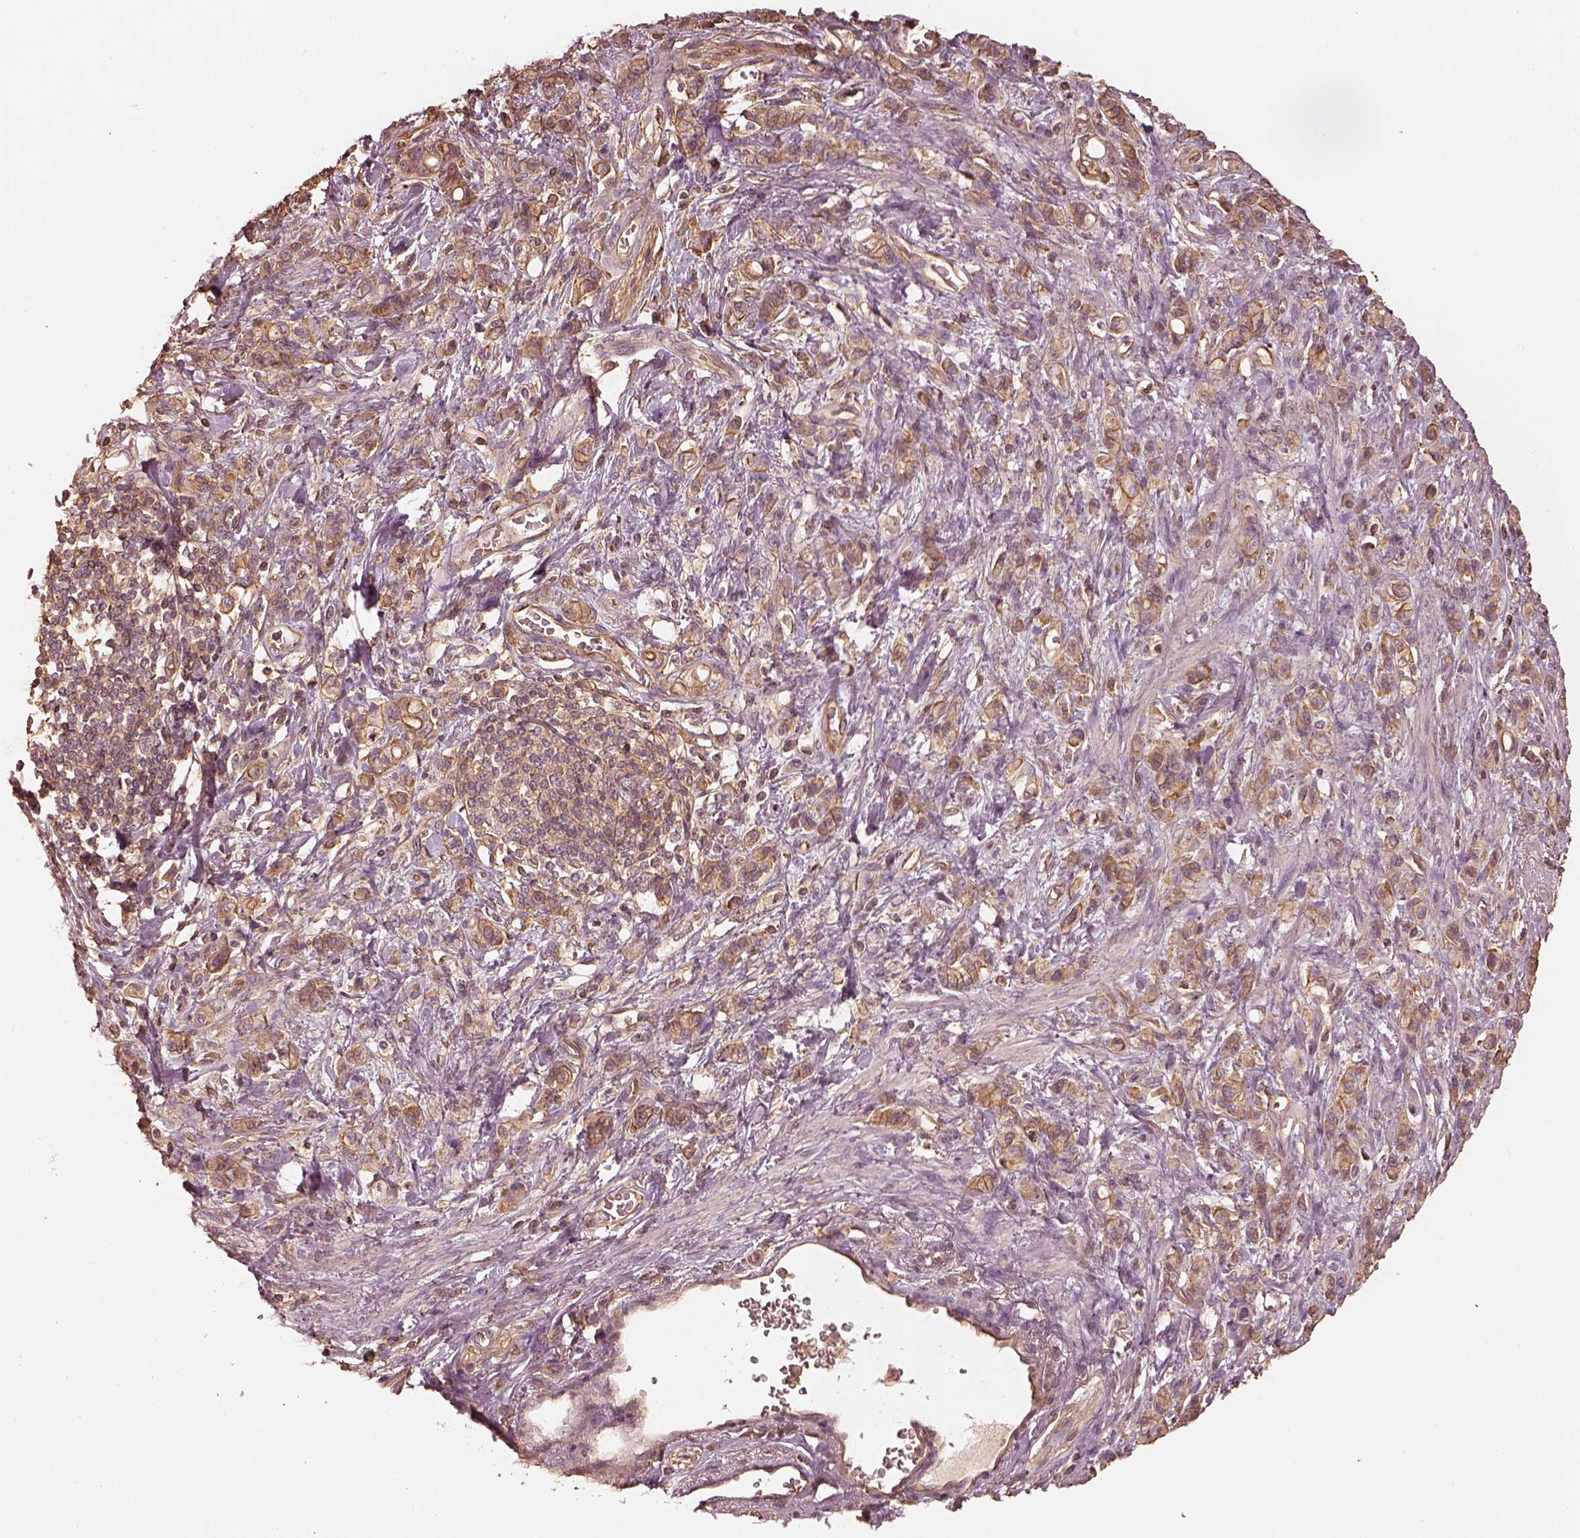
{"staining": {"intensity": "moderate", "quantity": "25%-75%", "location": "cytoplasmic/membranous"}, "tissue": "stomach cancer", "cell_type": "Tumor cells", "image_type": "cancer", "snomed": [{"axis": "morphology", "description": "Adenocarcinoma, NOS"}, {"axis": "topography", "description": "Stomach"}], "caption": "High-power microscopy captured an IHC micrograph of adenocarcinoma (stomach), revealing moderate cytoplasmic/membranous staining in about 25%-75% of tumor cells.", "gene": "WDR7", "patient": {"sex": "male", "age": 77}}